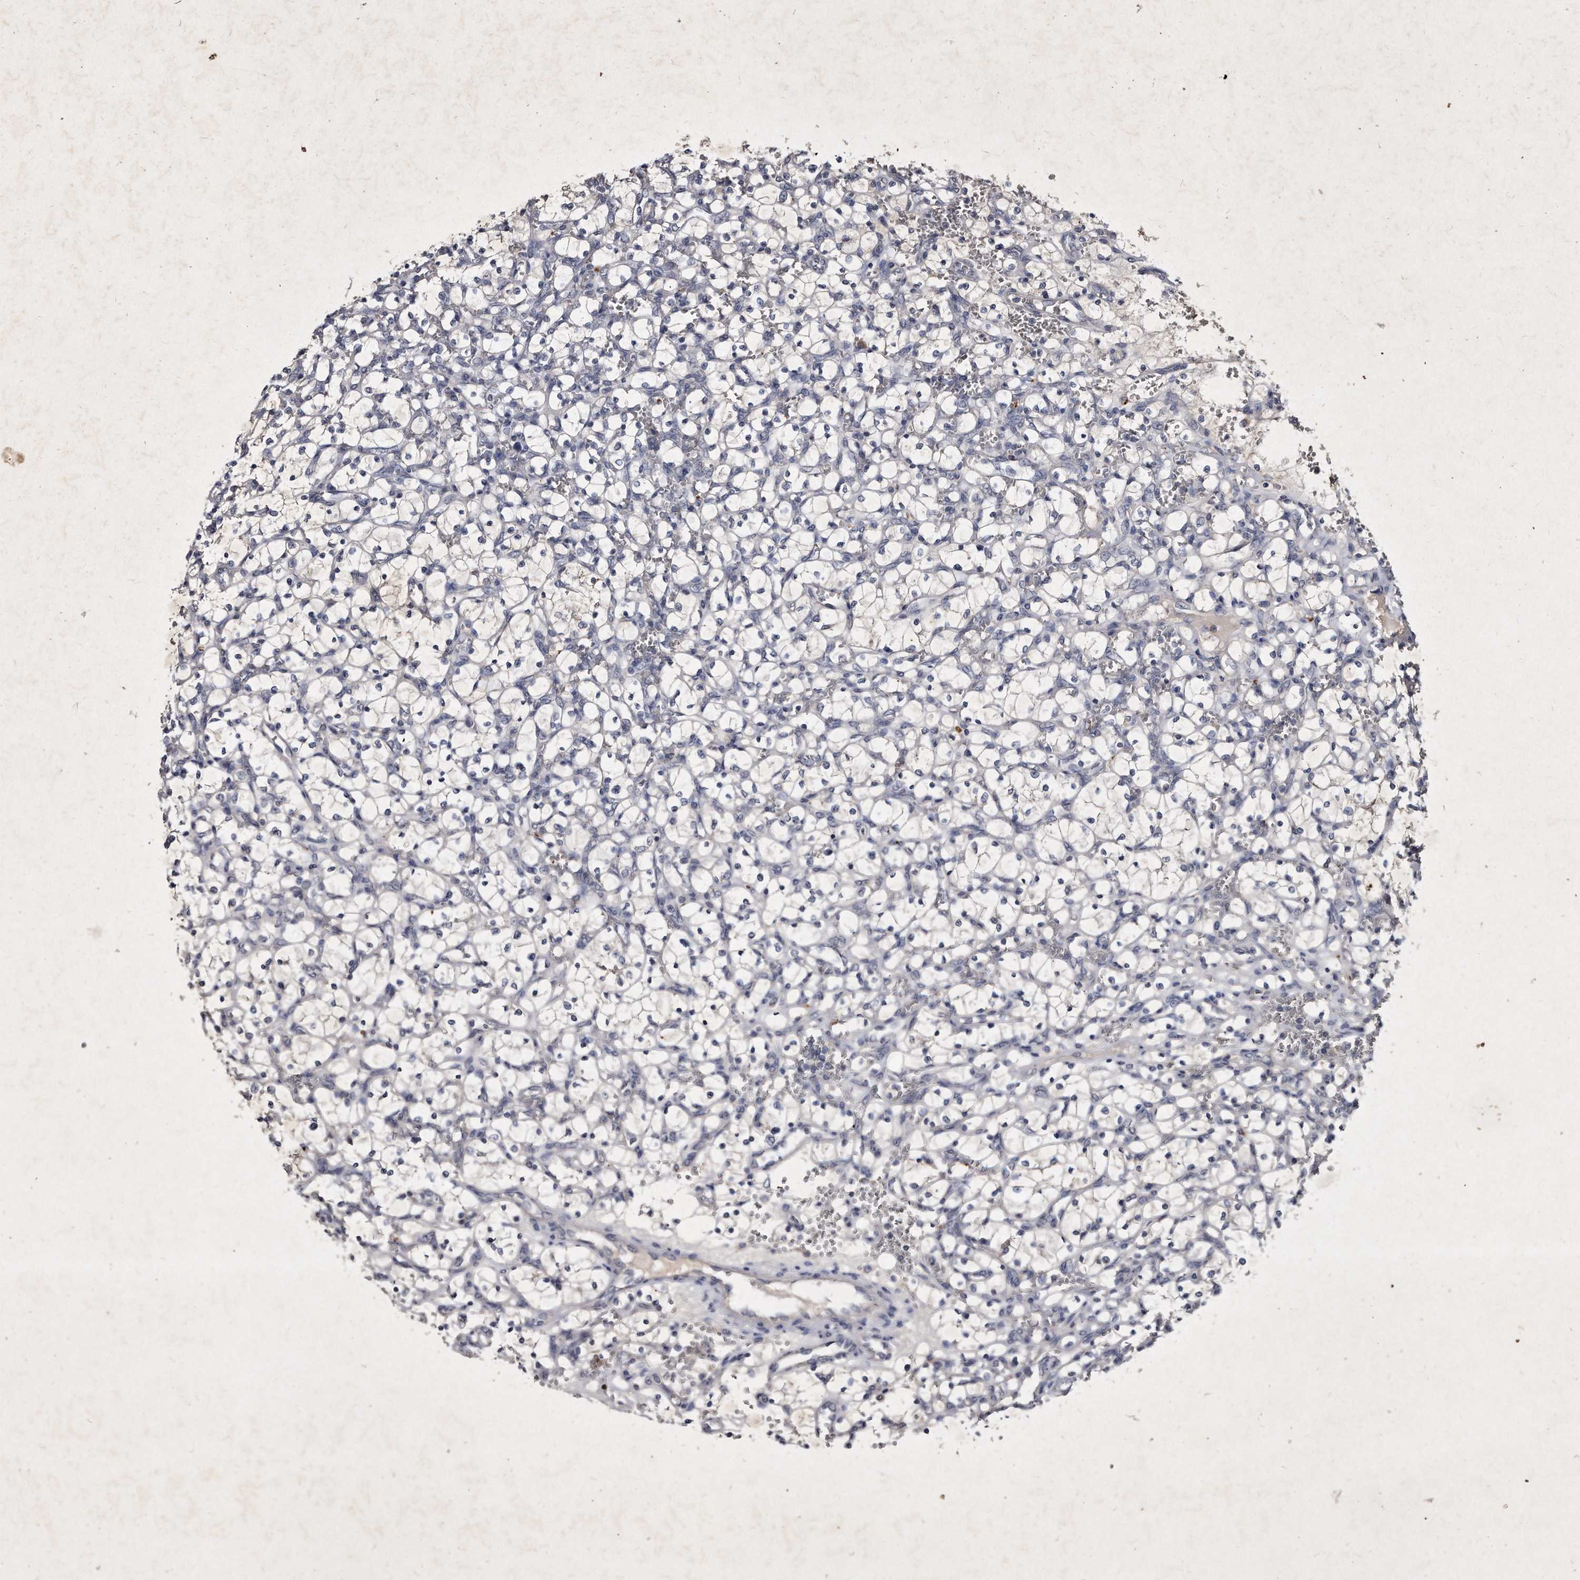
{"staining": {"intensity": "negative", "quantity": "none", "location": "none"}, "tissue": "renal cancer", "cell_type": "Tumor cells", "image_type": "cancer", "snomed": [{"axis": "morphology", "description": "Adenocarcinoma, NOS"}, {"axis": "topography", "description": "Kidney"}], "caption": "High magnification brightfield microscopy of renal cancer (adenocarcinoma) stained with DAB (brown) and counterstained with hematoxylin (blue): tumor cells show no significant expression. (DAB immunohistochemistry (IHC), high magnification).", "gene": "KLHDC3", "patient": {"sex": "female", "age": 69}}